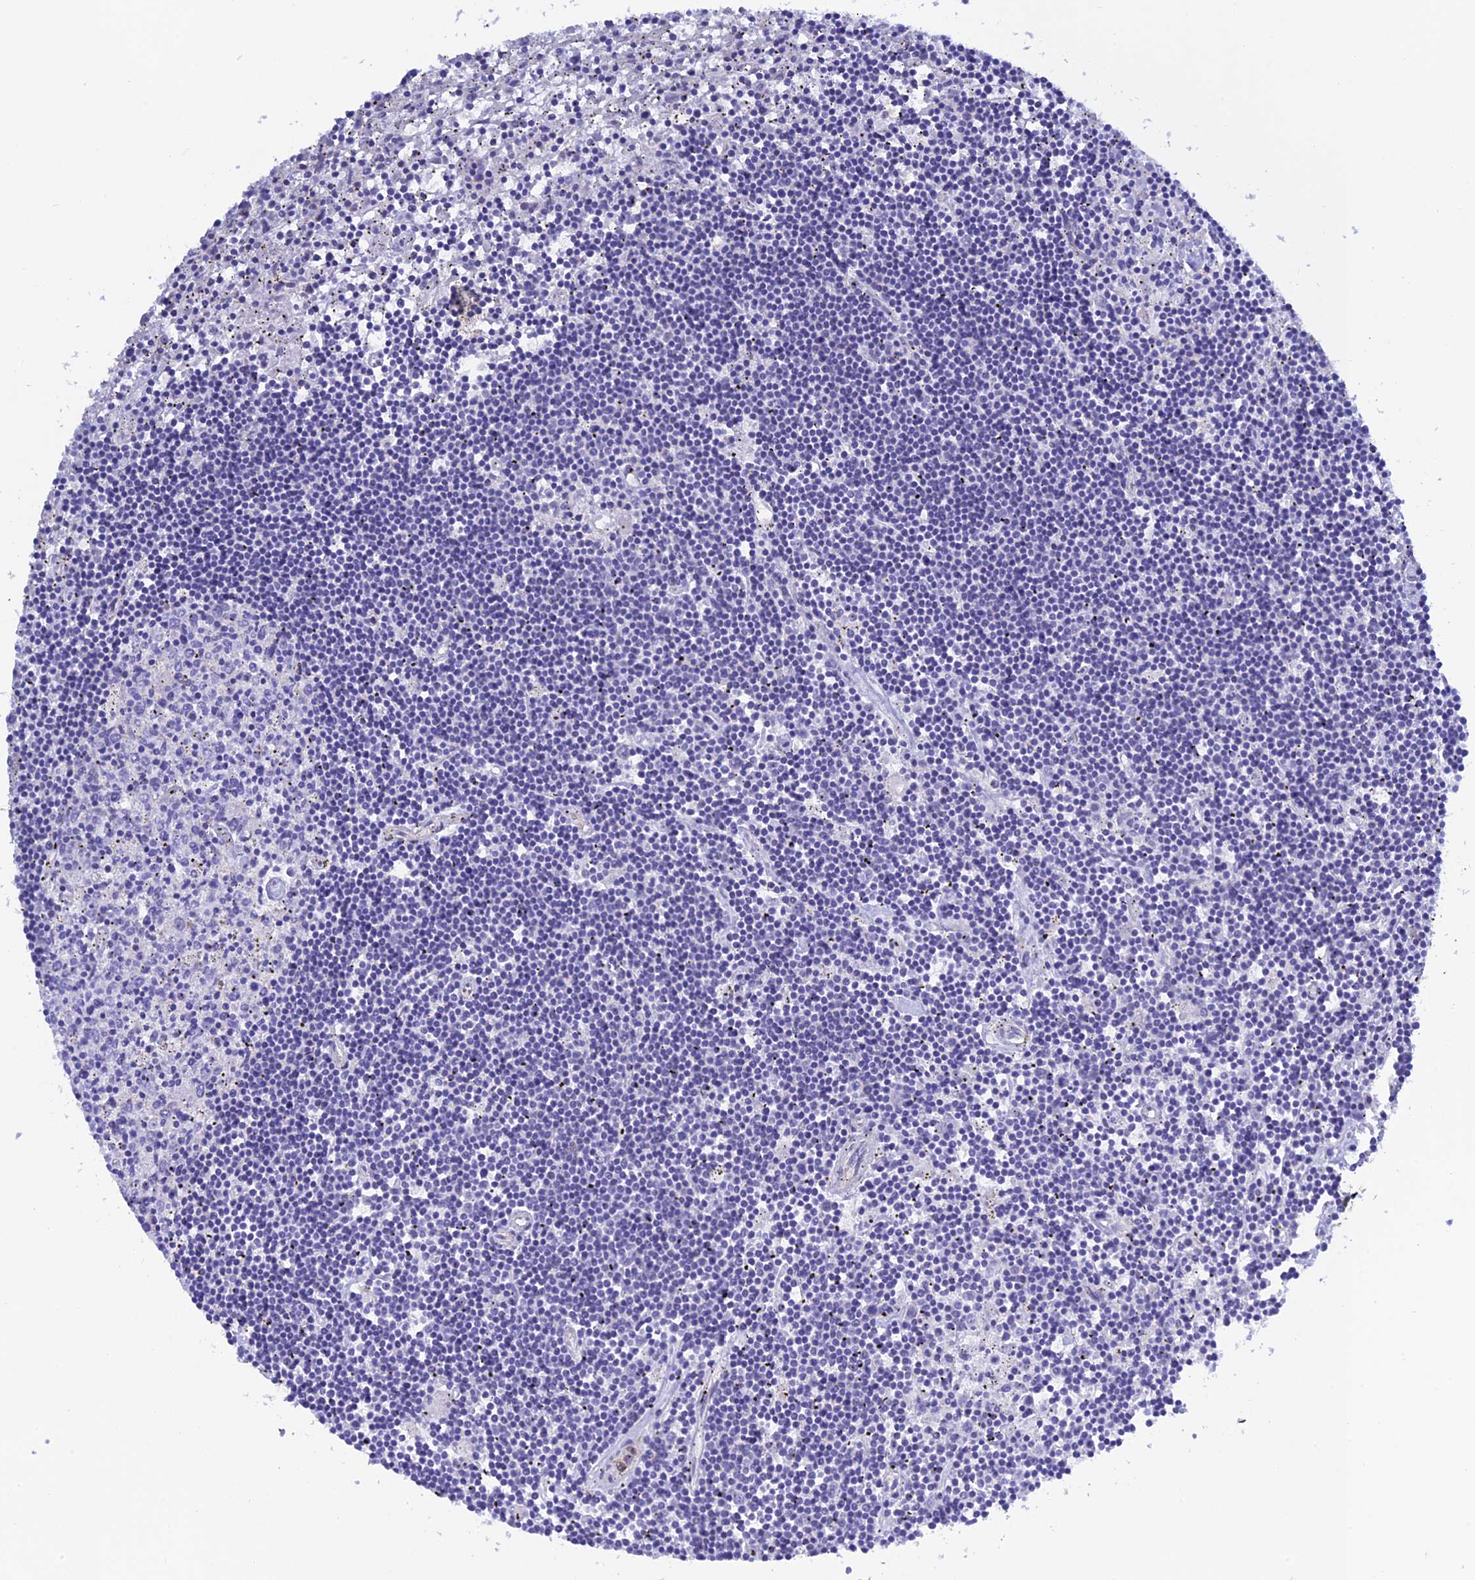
{"staining": {"intensity": "negative", "quantity": "none", "location": "none"}, "tissue": "lymphoma", "cell_type": "Tumor cells", "image_type": "cancer", "snomed": [{"axis": "morphology", "description": "Malignant lymphoma, non-Hodgkin's type, Low grade"}, {"axis": "topography", "description": "Spleen"}], "caption": "Immunohistochemical staining of lymphoma displays no significant positivity in tumor cells.", "gene": "ZDHHC16", "patient": {"sex": "male", "age": 76}}